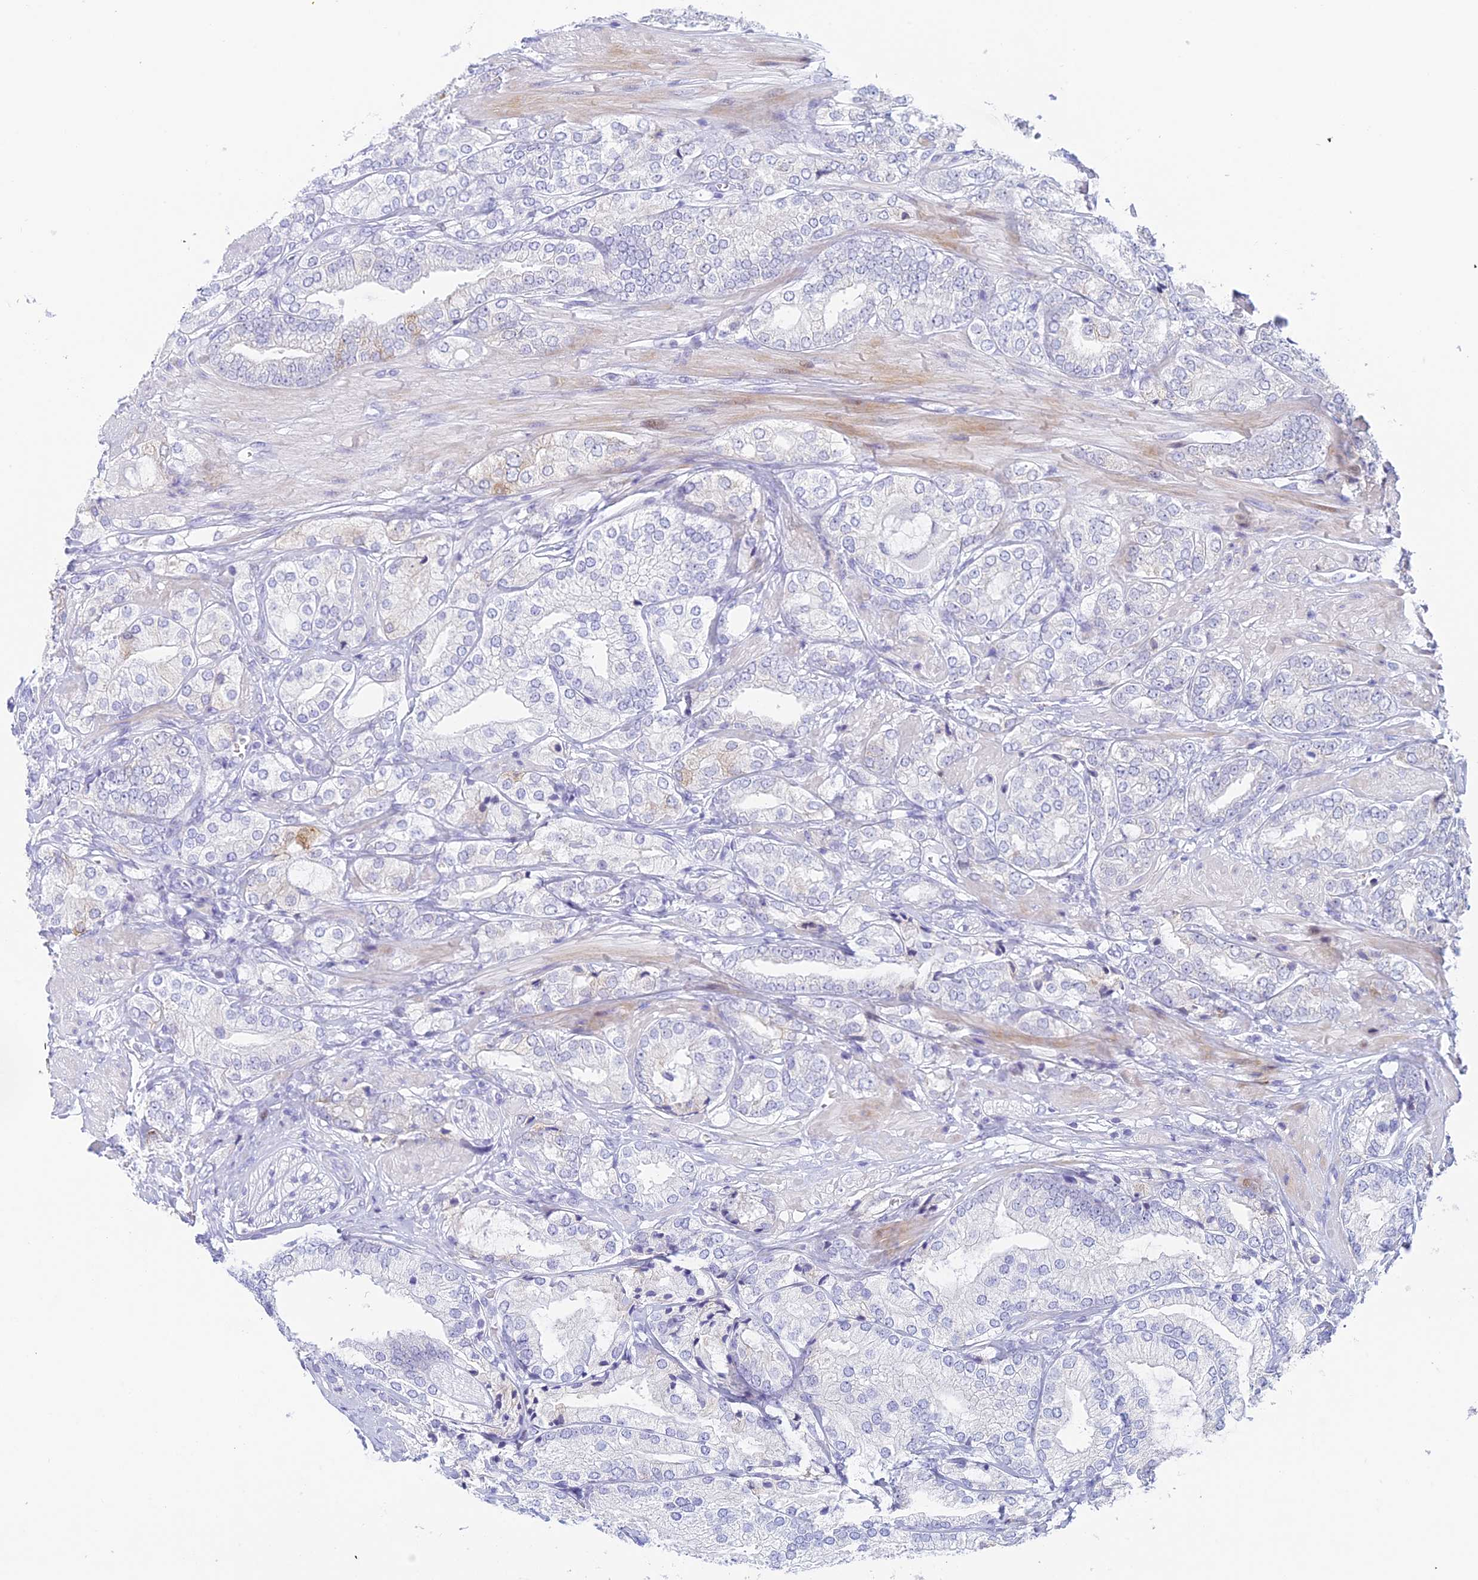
{"staining": {"intensity": "negative", "quantity": "none", "location": "none"}, "tissue": "prostate cancer", "cell_type": "Tumor cells", "image_type": "cancer", "snomed": [{"axis": "morphology", "description": "Adenocarcinoma, High grade"}, {"axis": "topography", "description": "Prostate"}], "caption": "DAB immunohistochemical staining of human prostate cancer shows no significant positivity in tumor cells. Nuclei are stained in blue.", "gene": "REXO5", "patient": {"sex": "male", "age": 50}}